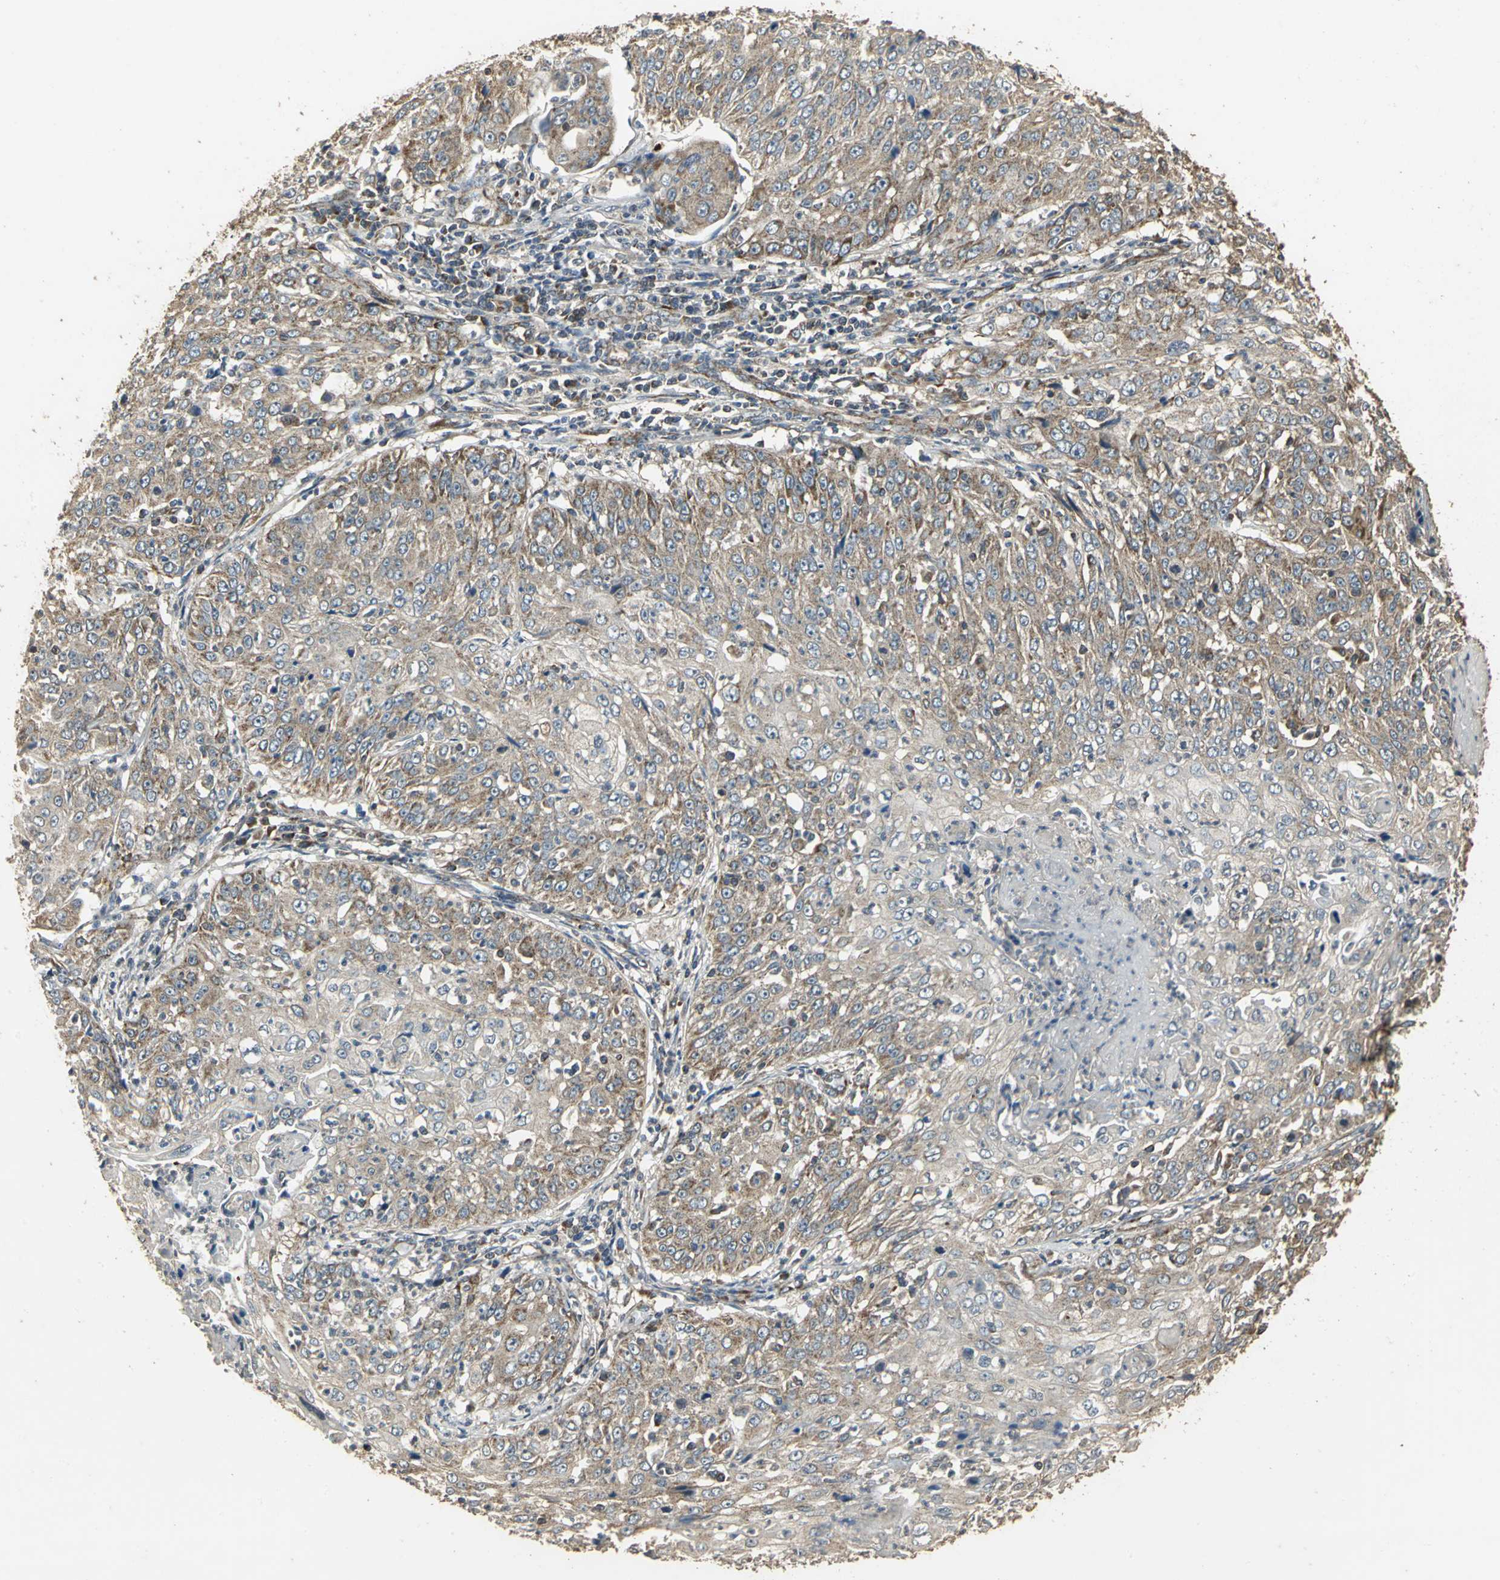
{"staining": {"intensity": "weak", "quantity": ">75%", "location": "cytoplasmic/membranous"}, "tissue": "cervical cancer", "cell_type": "Tumor cells", "image_type": "cancer", "snomed": [{"axis": "morphology", "description": "Squamous cell carcinoma, NOS"}, {"axis": "topography", "description": "Cervix"}], "caption": "Protein staining of squamous cell carcinoma (cervical) tissue reveals weak cytoplasmic/membranous staining in approximately >75% of tumor cells.", "gene": "KANK1", "patient": {"sex": "female", "age": 39}}